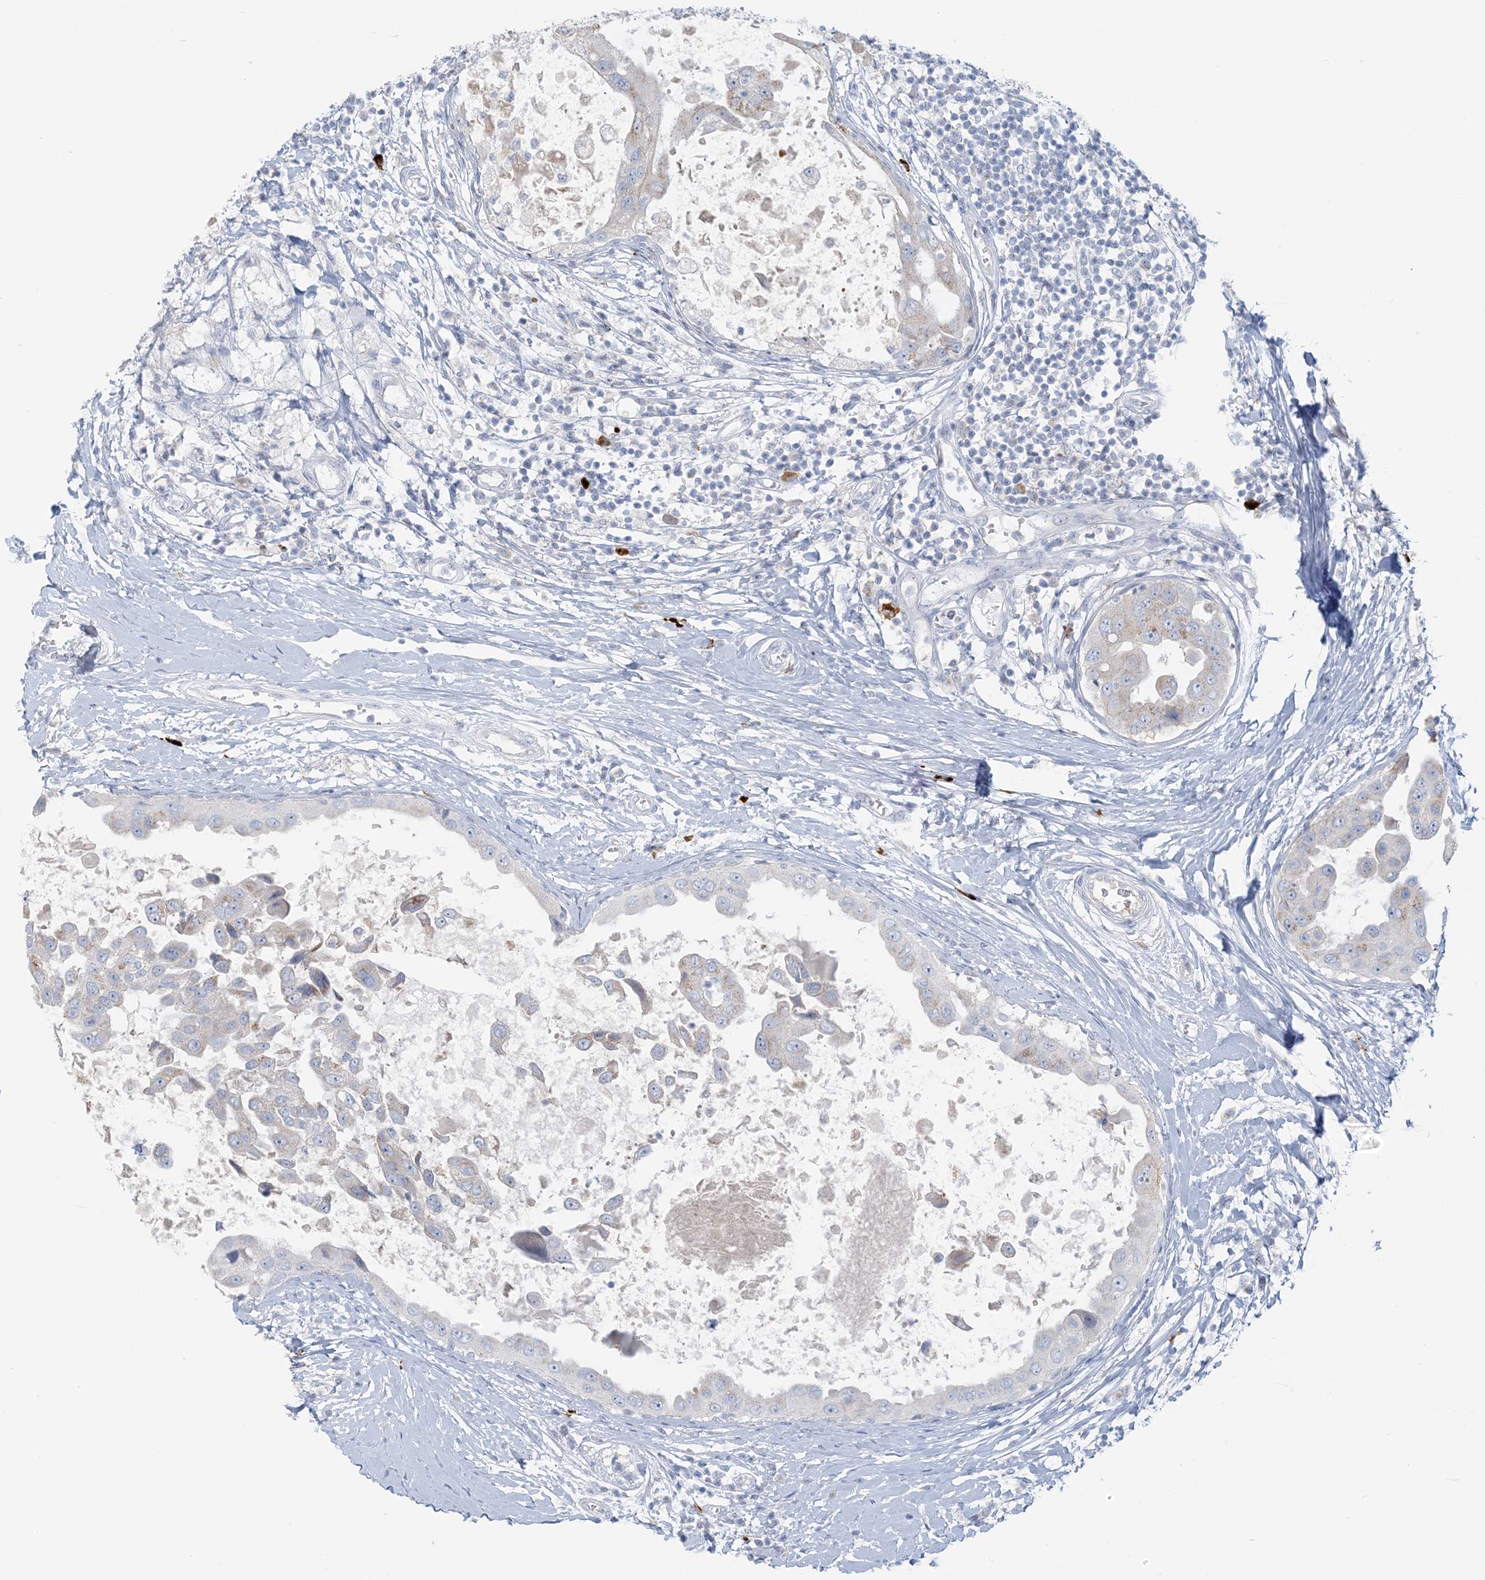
{"staining": {"intensity": "negative", "quantity": "none", "location": "none"}, "tissue": "breast cancer", "cell_type": "Tumor cells", "image_type": "cancer", "snomed": [{"axis": "morphology", "description": "Duct carcinoma"}, {"axis": "topography", "description": "Breast"}], "caption": "This micrograph is of breast cancer stained with immunohistochemistry (IHC) to label a protein in brown with the nuclei are counter-stained blue. There is no staining in tumor cells.", "gene": "SCML1", "patient": {"sex": "female", "age": 27}}